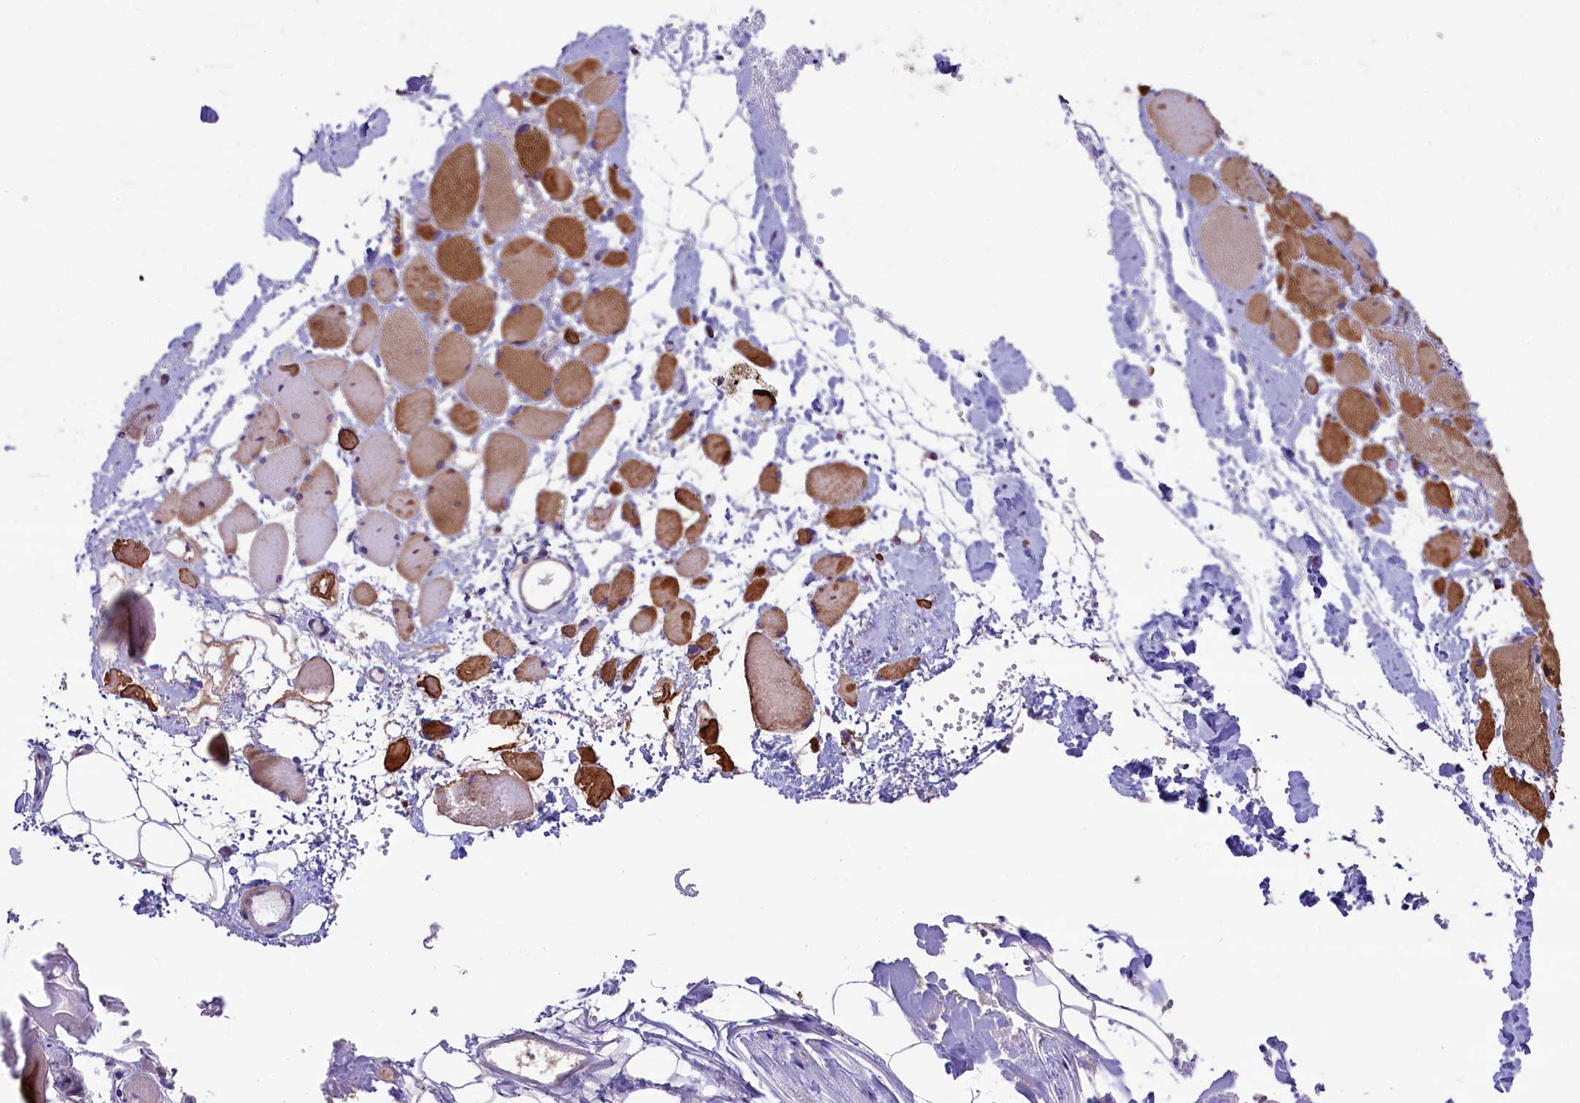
{"staining": {"intensity": "strong", "quantity": "25%-75%", "location": "cytoplasmic/membranous"}, "tissue": "skeletal muscle", "cell_type": "Myocytes", "image_type": "normal", "snomed": [{"axis": "morphology", "description": "Normal tissue, NOS"}, {"axis": "morphology", "description": "Basal cell carcinoma"}, {"axis": "topography", "description": "Skeletal muscle"}], "caption": "Strong cytoplasmic/membranous positivity is appreciated in about 25%-75% of myocytes in benign skeletal muscle.", "gene": "RIC8A", "patient": {"sex": "female", "age": 64}}